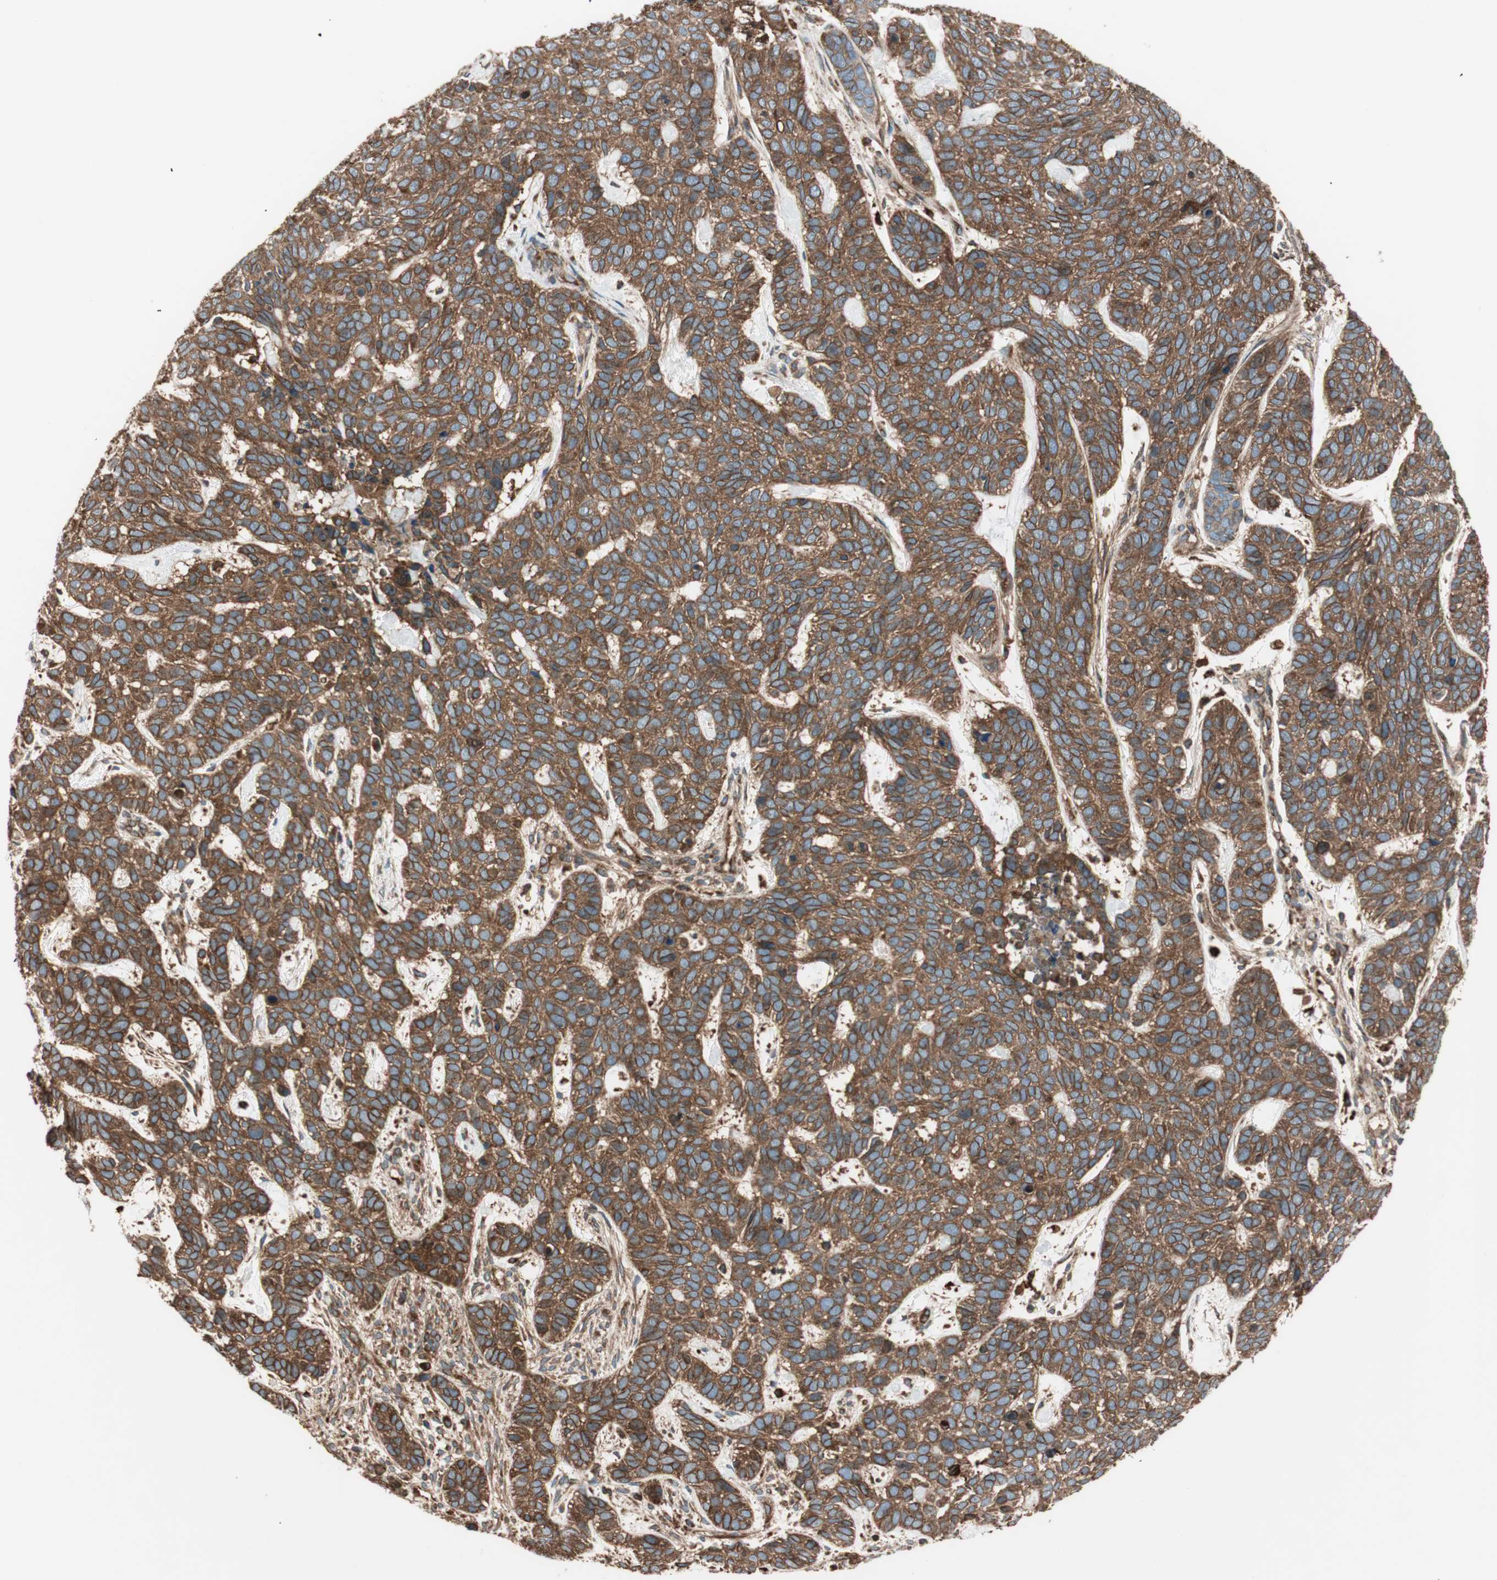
{"staining": {"intensity": "strong", "quantity": ">75%", "location": "cytoplasmic/membranous"}, "tissue": "skin cancer", "cell_type": "Tumor cells", "image_type": "cancer", "snomed": [{"axis": "morphology", "description": "Basal cell carcinoma"}, {"axis": "topography", "description": "Skin"}], "caption": "Skin basal cell carcinoma was stained to show a protein in brown. There is high levels of strong cytoplasmic/membranous expression in about >75% of tumor cells. (brown staining indicates protein expression, while blue staining denotes nuclei).", "gene": "RAB5A", "patient": {"sex": "male", "age": 87}}